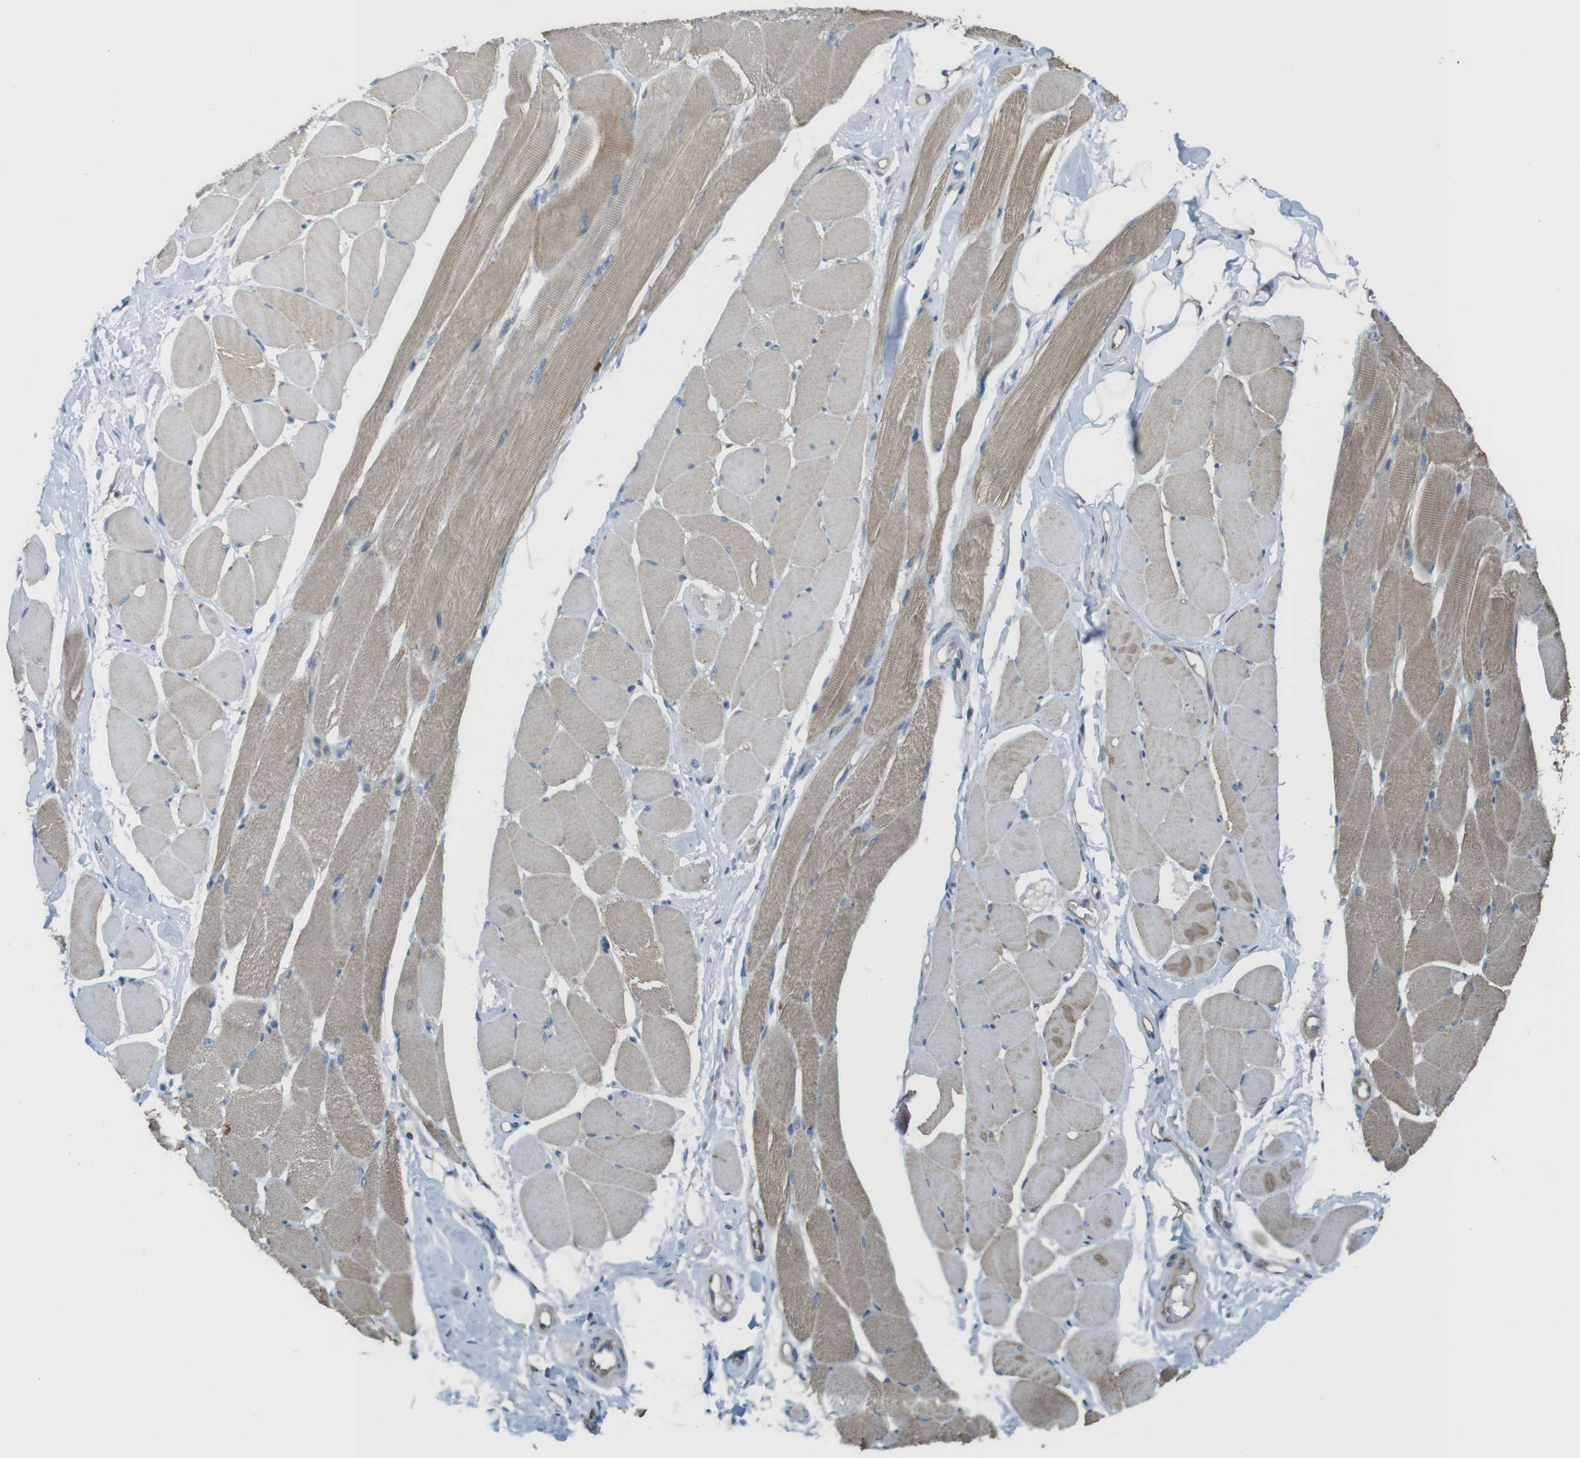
{"staining": {"intensity": "weak", "quantity": ">75%", "location": "cytoplasmic/membranous"}, "tissue": "skeletal muscle", "cell_type": "Myocytes", "image_type": "normal", "snomed": [{"axis": "morphology", "description": "Normal tissue, NOS"}, {"axis": "topography", "description": "Skeletal muscle"}, {"axis": "topography", "description": "Peripheral nerve tissue"}], "caption": "Protein expression analysis of normal human skeletal muscle reveals weak cytoplasmic/membranous staining in about >75% of myocytes. The staining is performed using DAB brown chromogen to label protein expression. The nuclei are counter-stained blue using hematoxylin.", "gene": "ABHD15", "patient": {"sex": "female", "age": 84}}